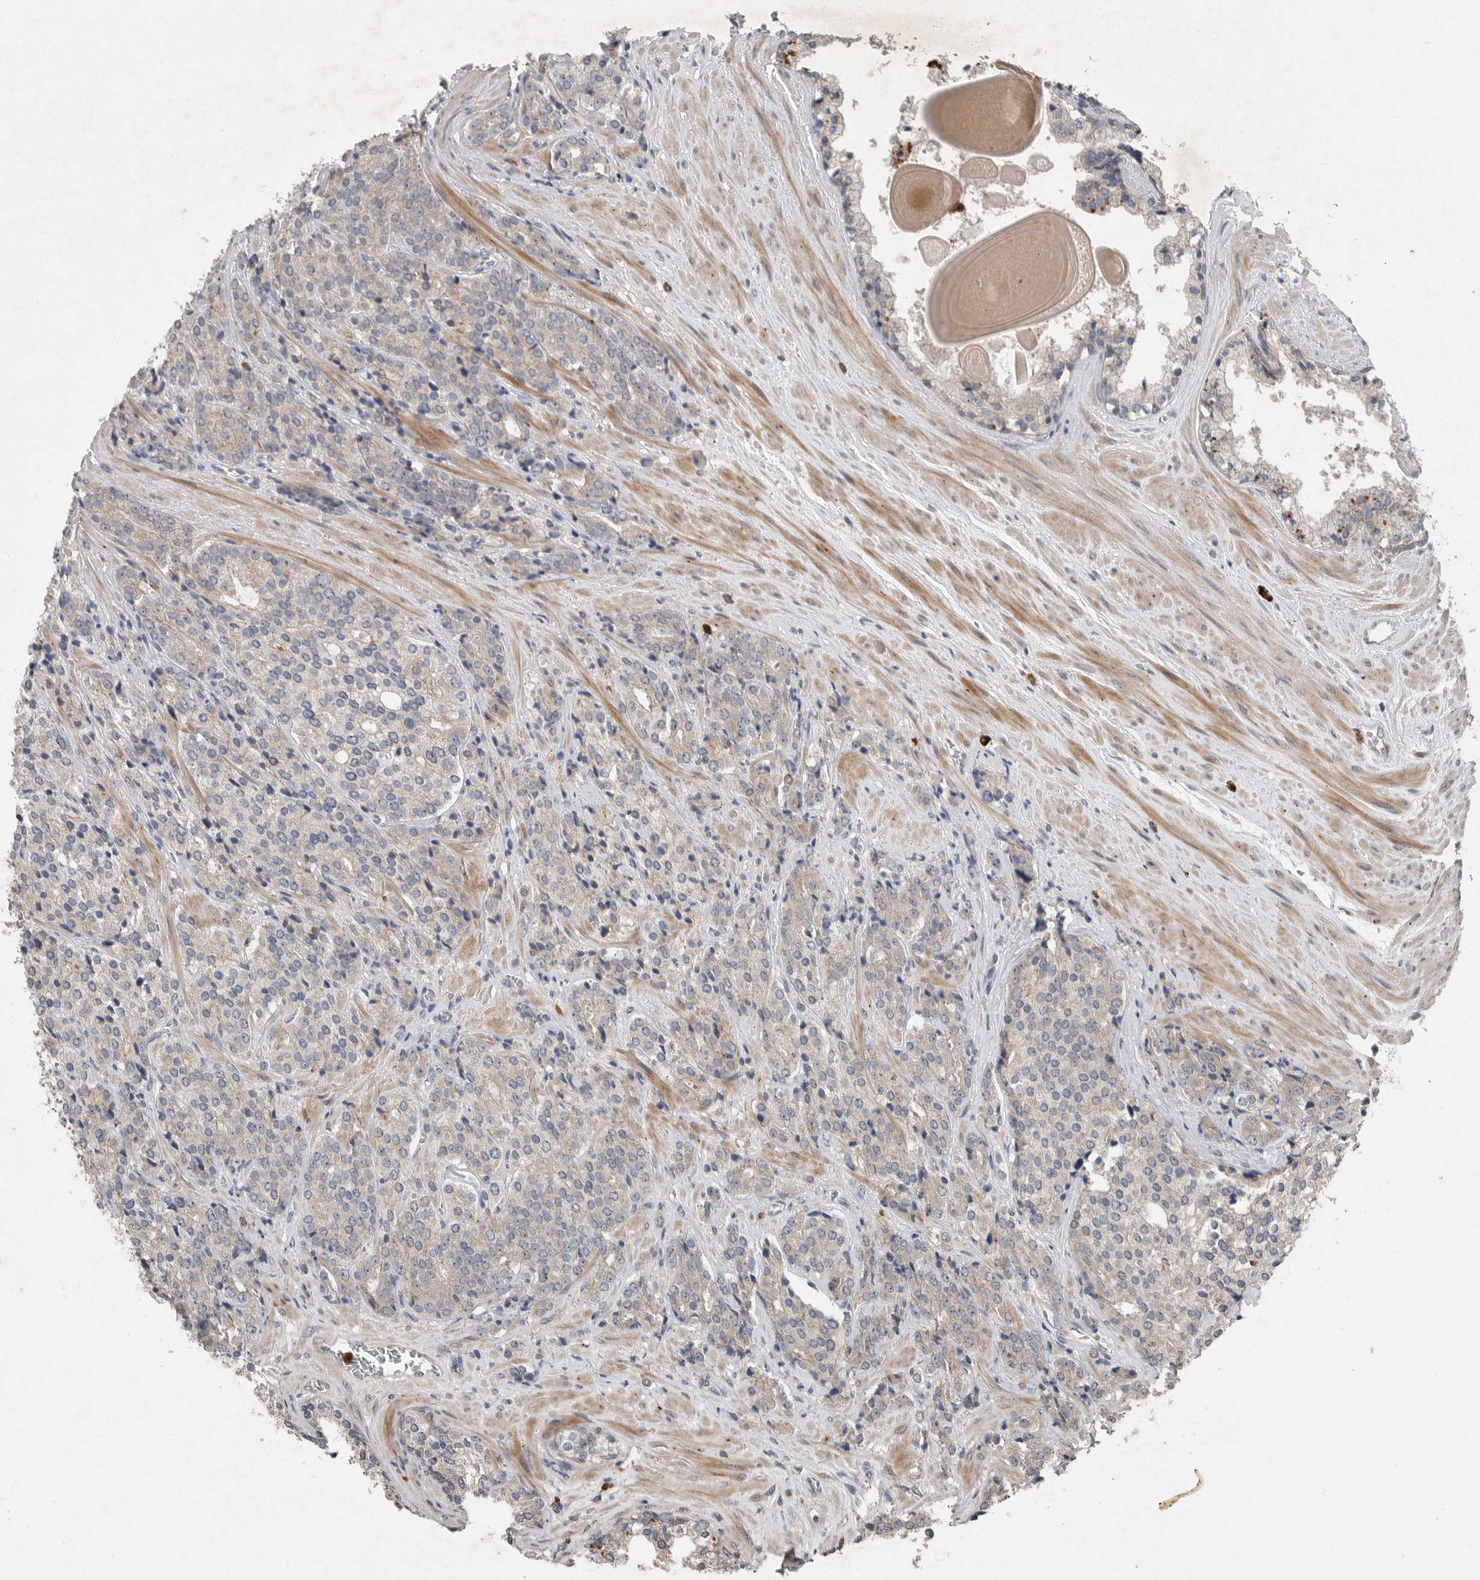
{"staining": {"intensity": "weak", "quantity": "<25%", "location": "cytoplasmic/membranous"}, "tissue": "prostate cancer", "cell_type": "Tumor cells", "image_type": "cancer", "snomed": [{"axis": "morphology", "description": "Adenocarcinoma, High grade"}, {"axis": "topography", "description": "Prostate"}], "caption": "Immunohistochemistry image of prostate cancer (high-grade adenocarcinoma) stained for a protein (brown), which shows no positivity in tumor cells. (DAB (3,3'-diaminobenzidine) immunohistochemistry with hematoxylin counter stain).", "gene": "SCP2", "patient": {"sex": "male", "age": 71}}